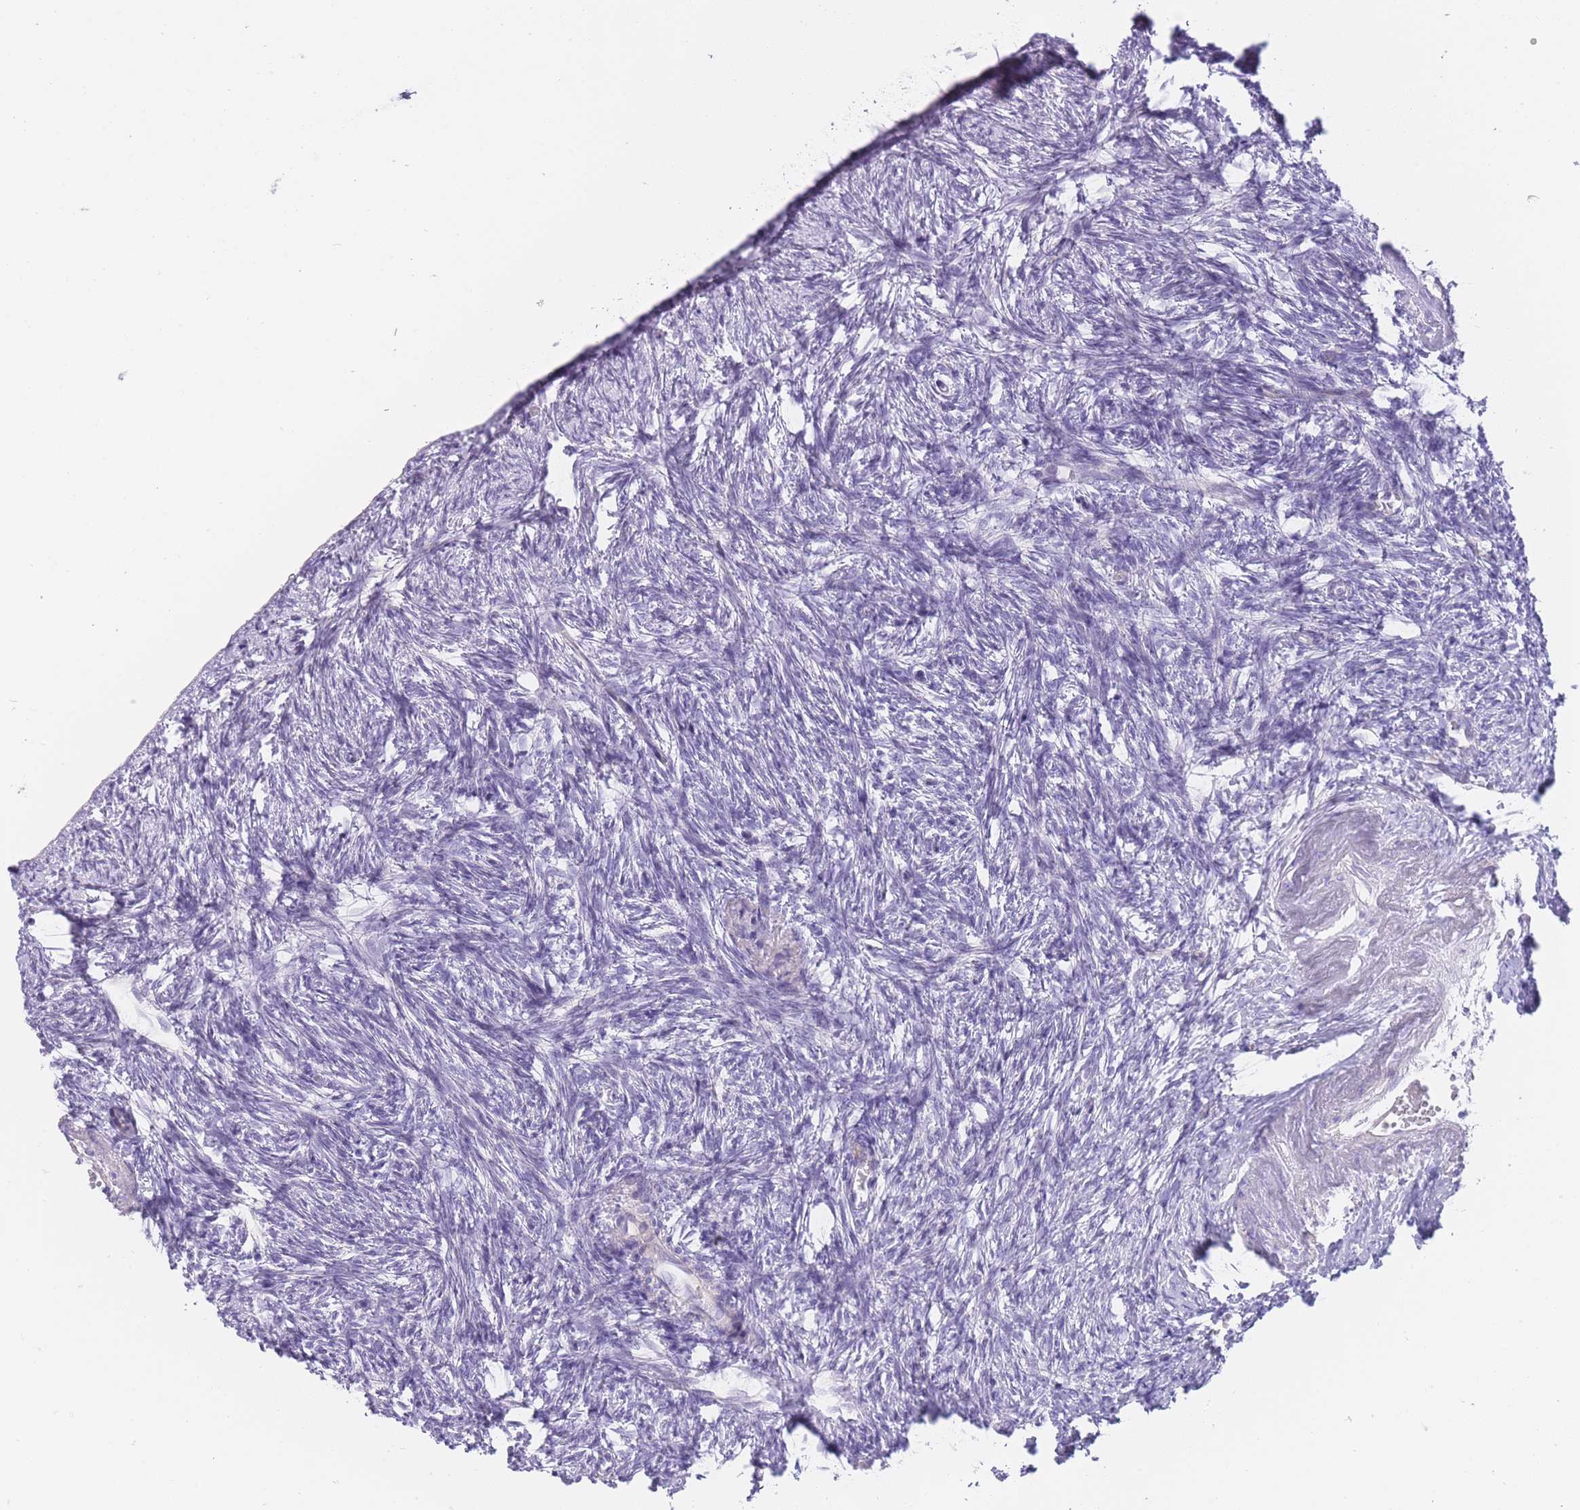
{"staining": {"intensity": "negative", "quantity": "none", "location": "none"}, "tissue": "ovary", "cell_type": "Ovarian stroma cells", "image_type": "normal", "snomed": [{"axis": "morphology", "description": "Normal tissue, NOS"}, {"axis": "topography", "description": "Ovary"}], "caption": "This histopathology image is of normal ovary stained with IHC to label a protein in brown with the nuclei are counter-stained blue. There is no staining in ovarian stroma cells.", "gene": "IMPG1", "patient": {"sex": "female", "age": 51}}